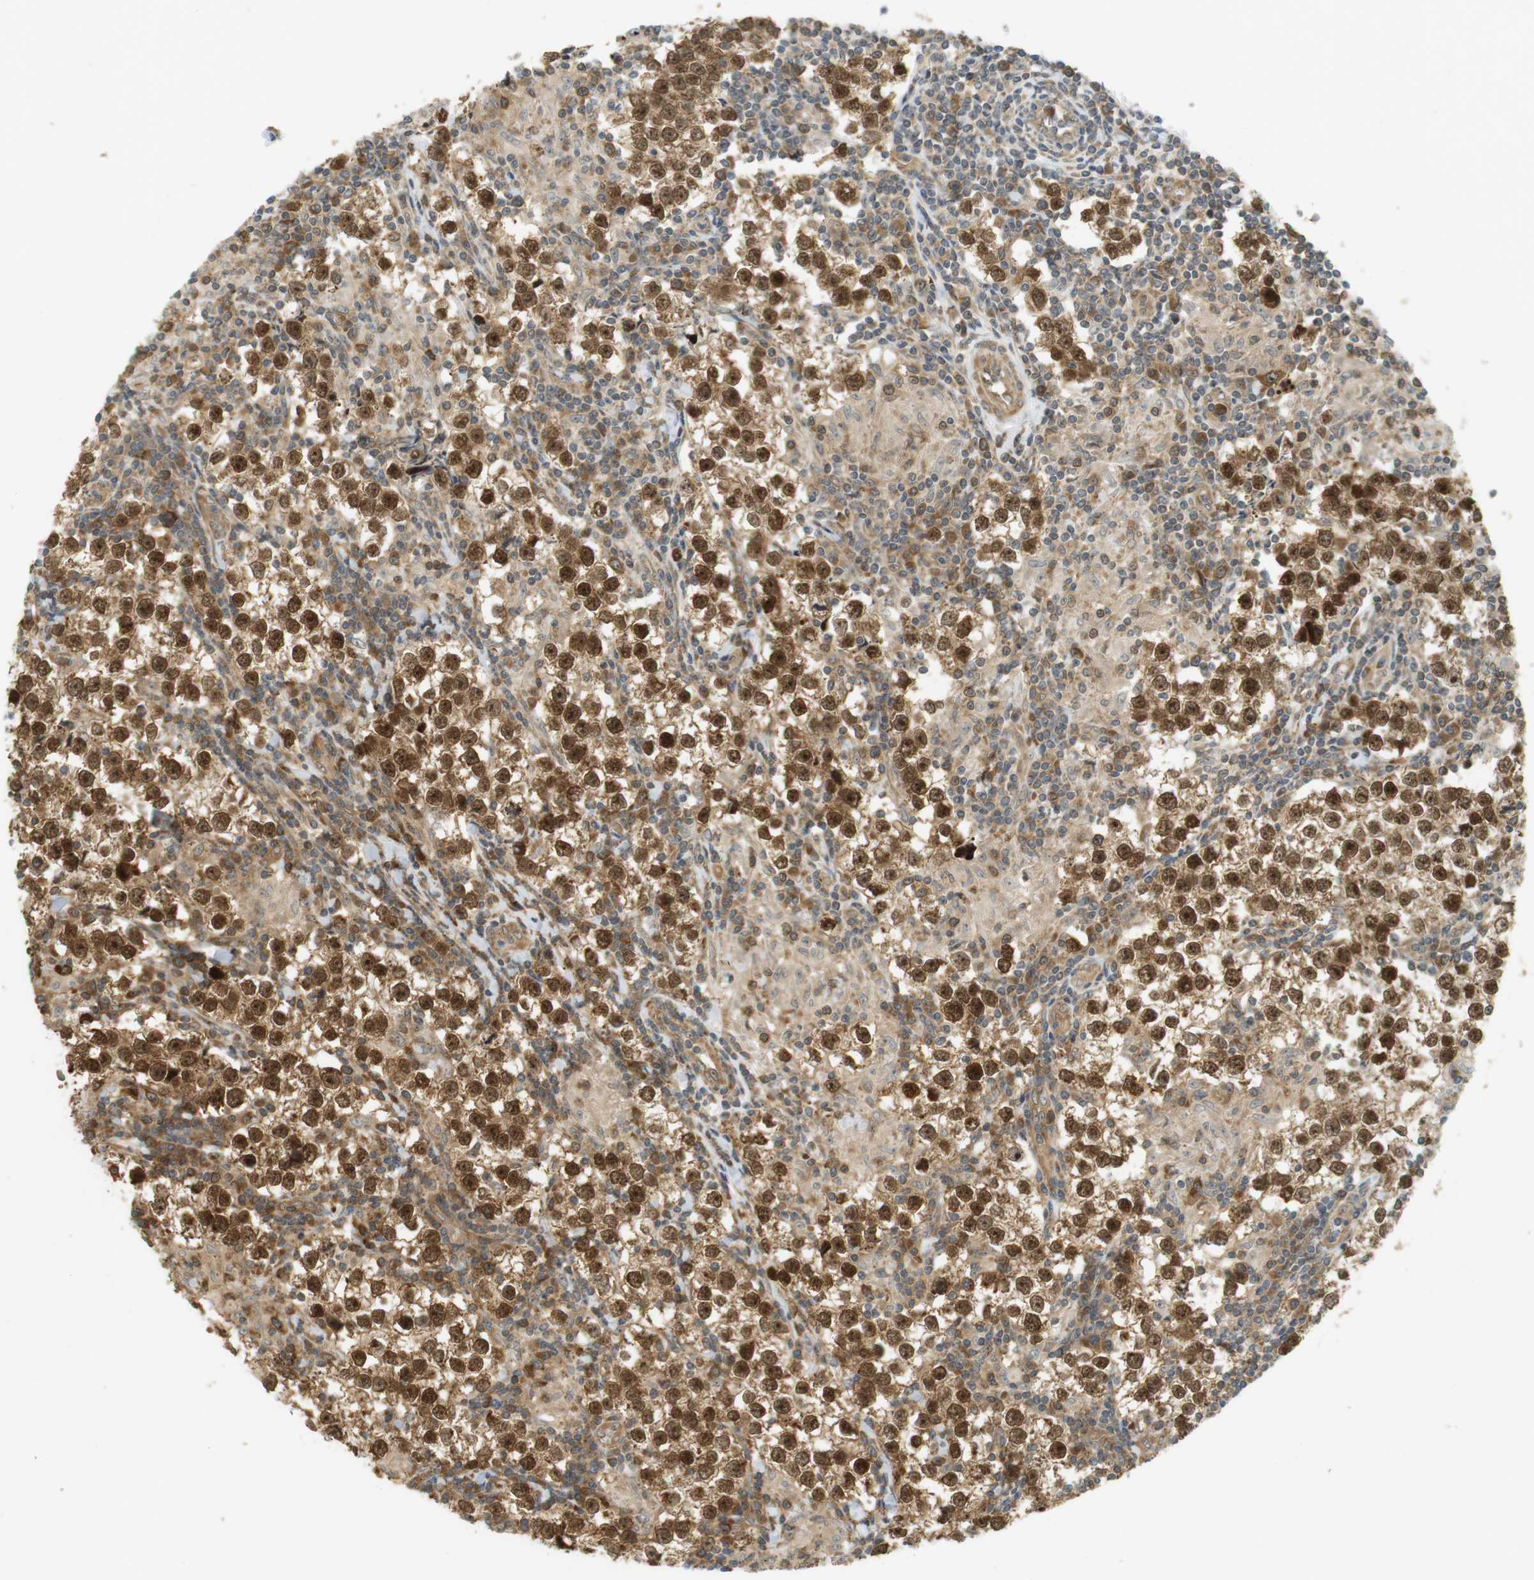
{"staining": {"intensity": "strong", "quantity": ">75%", "location": "cytoplasmic/membranous,nuclear"}, "tissue": "testis cancer", "cell_type": "Tumor cells", "image_type": "cancer", "snomed": [{"axis": "morphology", "description": "Seminoma, NOS"}, {"axis": "morphology", "description": "Carcinoma, Embryonal, NOS"}, {"axis": "topography", "description": "Testis"}], "caption": "Immunohistochemistry (IHC) photomicrograph of testis cancer (embryonal carcinoma) stained for a protein (brown), which demonstrates high levels of strong cytoplasmic/membranous and nuclear positivity in approximately >75% of tumor cells.", "gene": "PA2G4", "patient": {"sex": "male", "age": 36}}